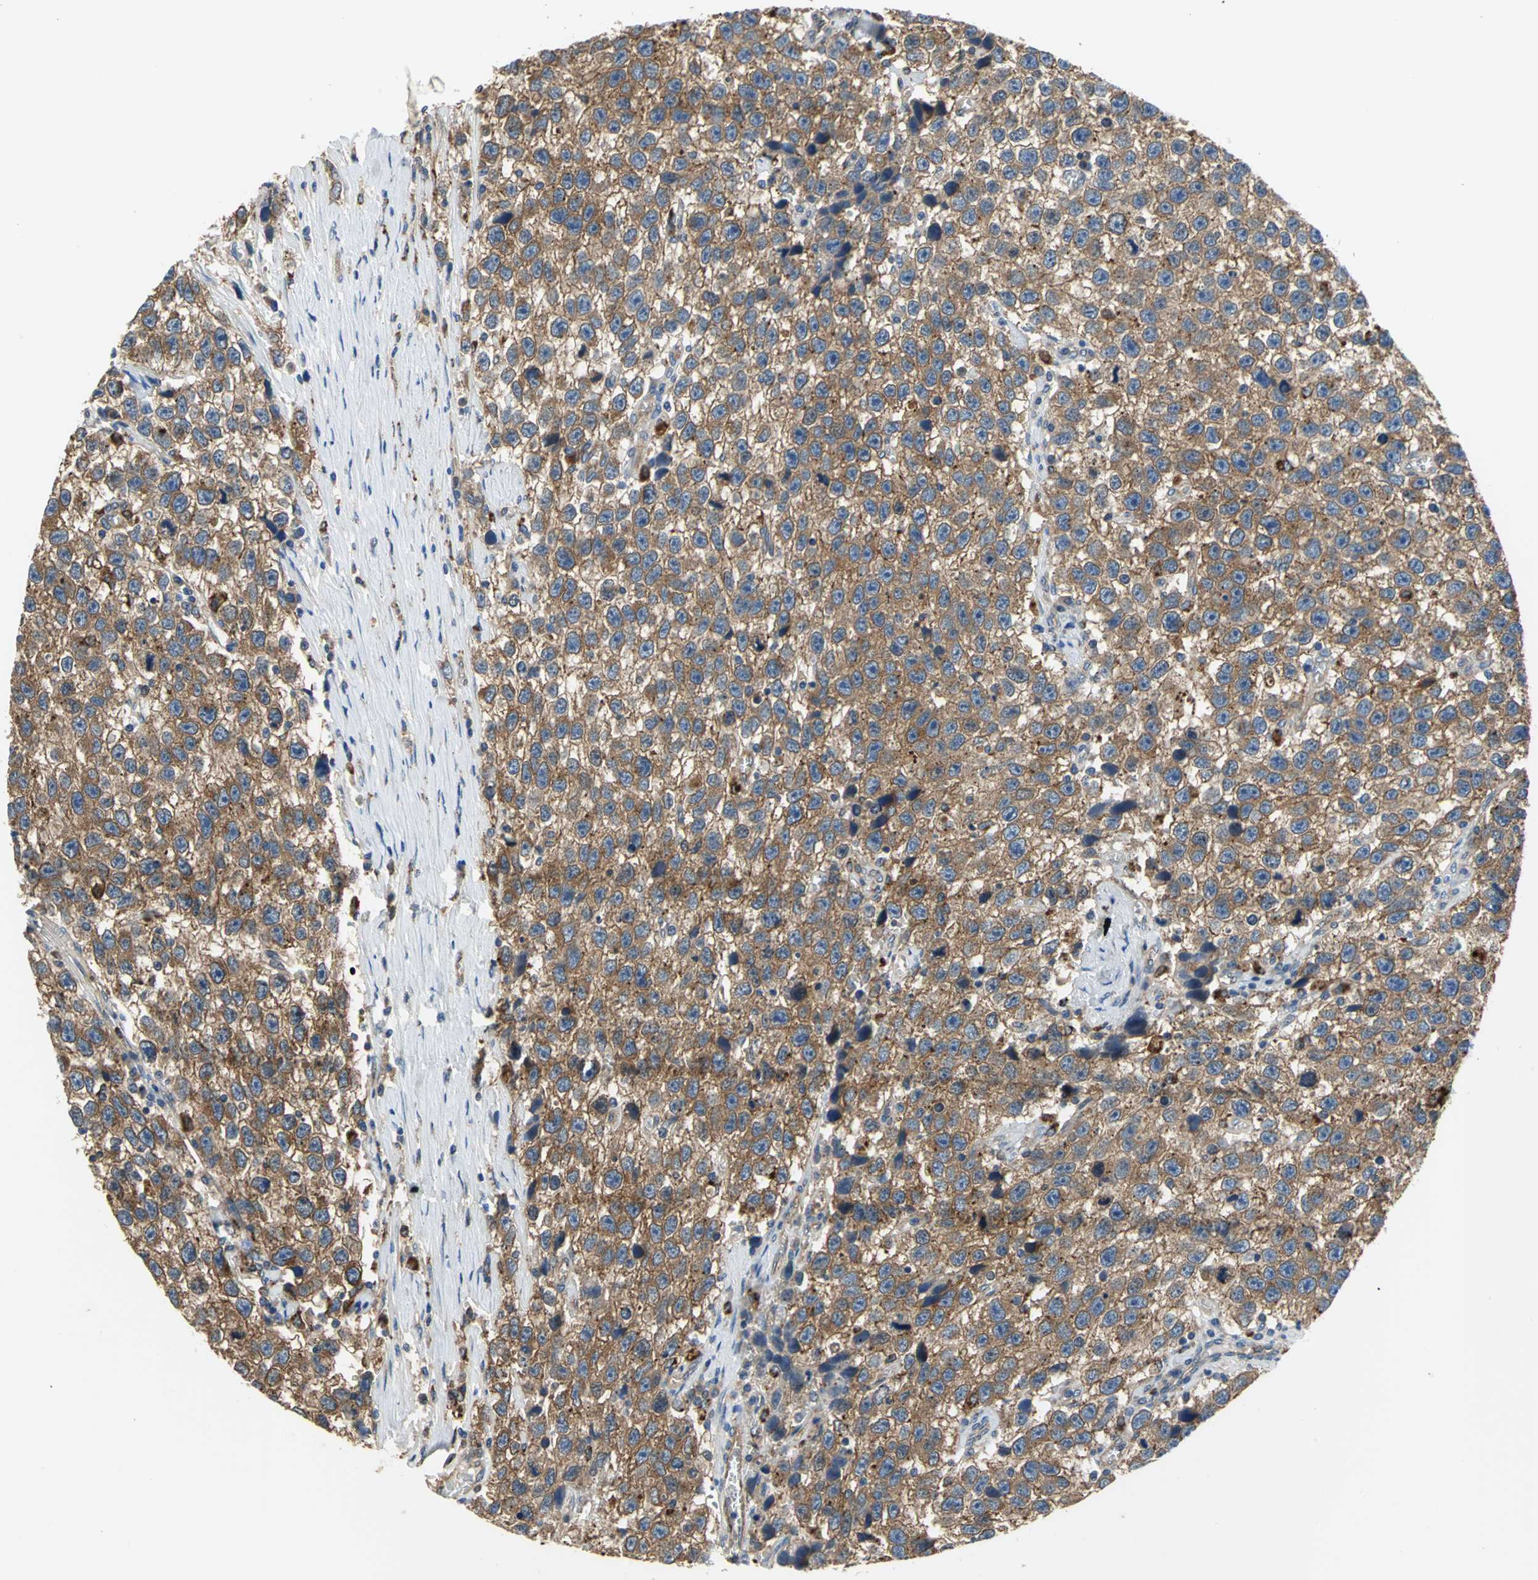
{"staining": {"intensity": "strong", "quantity": ">75%", "location": "cytoplasmic/membranous"}, "tissue": "testis cancer", "cell_type": "Tumor cells", "image_type": "cancer", "snomed": [{"axis": "morphology", "description": "Seminoma, NOS"}, {"axis": "topography", "description": "Testis"}], "caption": "Immunohistochemistry (IHC) image of neoplastic tissue: seminoma (testis) stained using IHC exhibits high levels of strong protein expression localized specifically in the cytoplasmic/membranous of tumor cells, appearing as a cytoplasmic/membranous brown color.", "gene": "DIAPH2", "patient": {"sex": "male", "age": 33}}